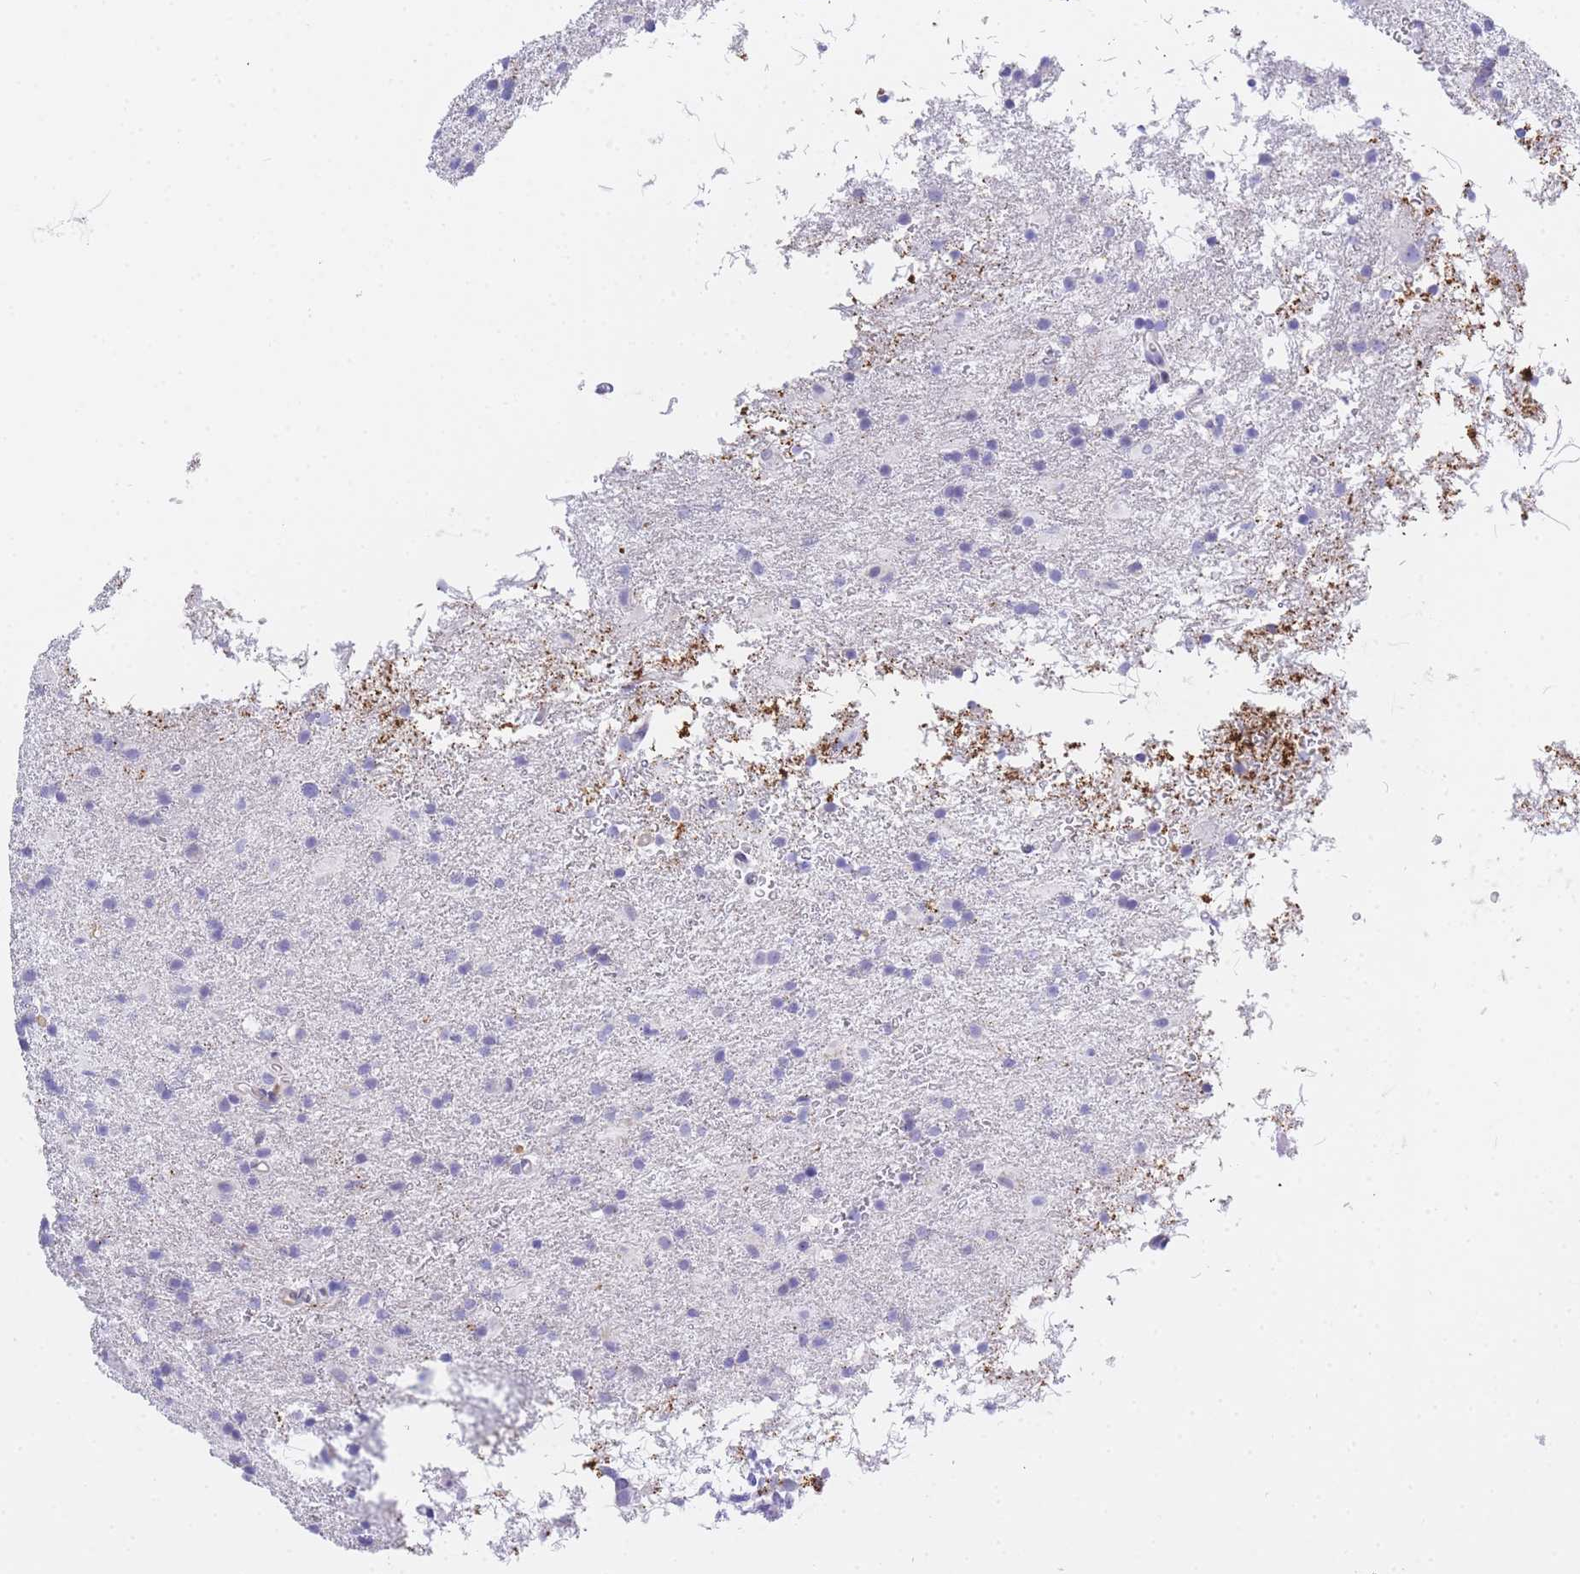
{"staining": {"intensity": "negative", "quantity": "none", "location": "none"}, "tissue": "glioma", "cell_type": "Tumor cells", "image_type": "cancer", "snomed": [{"axis": "morphology", "description": "Glioma, malignant, Low grade"}, {"axis": "topography", "description": "Brain"}], "caption": "This is a photomicrograph of immunohistochemistry (IHC) staining of malignant low-grade glioma, which shows no staining in tumor cells. (Stains: DAB immunohistochemistry with hematoxylin counter stain, Microscopy: brightfield microscopy at high magnification).", "gene": "TIFAB", "patient": {"sex": "male", "age": 65}}